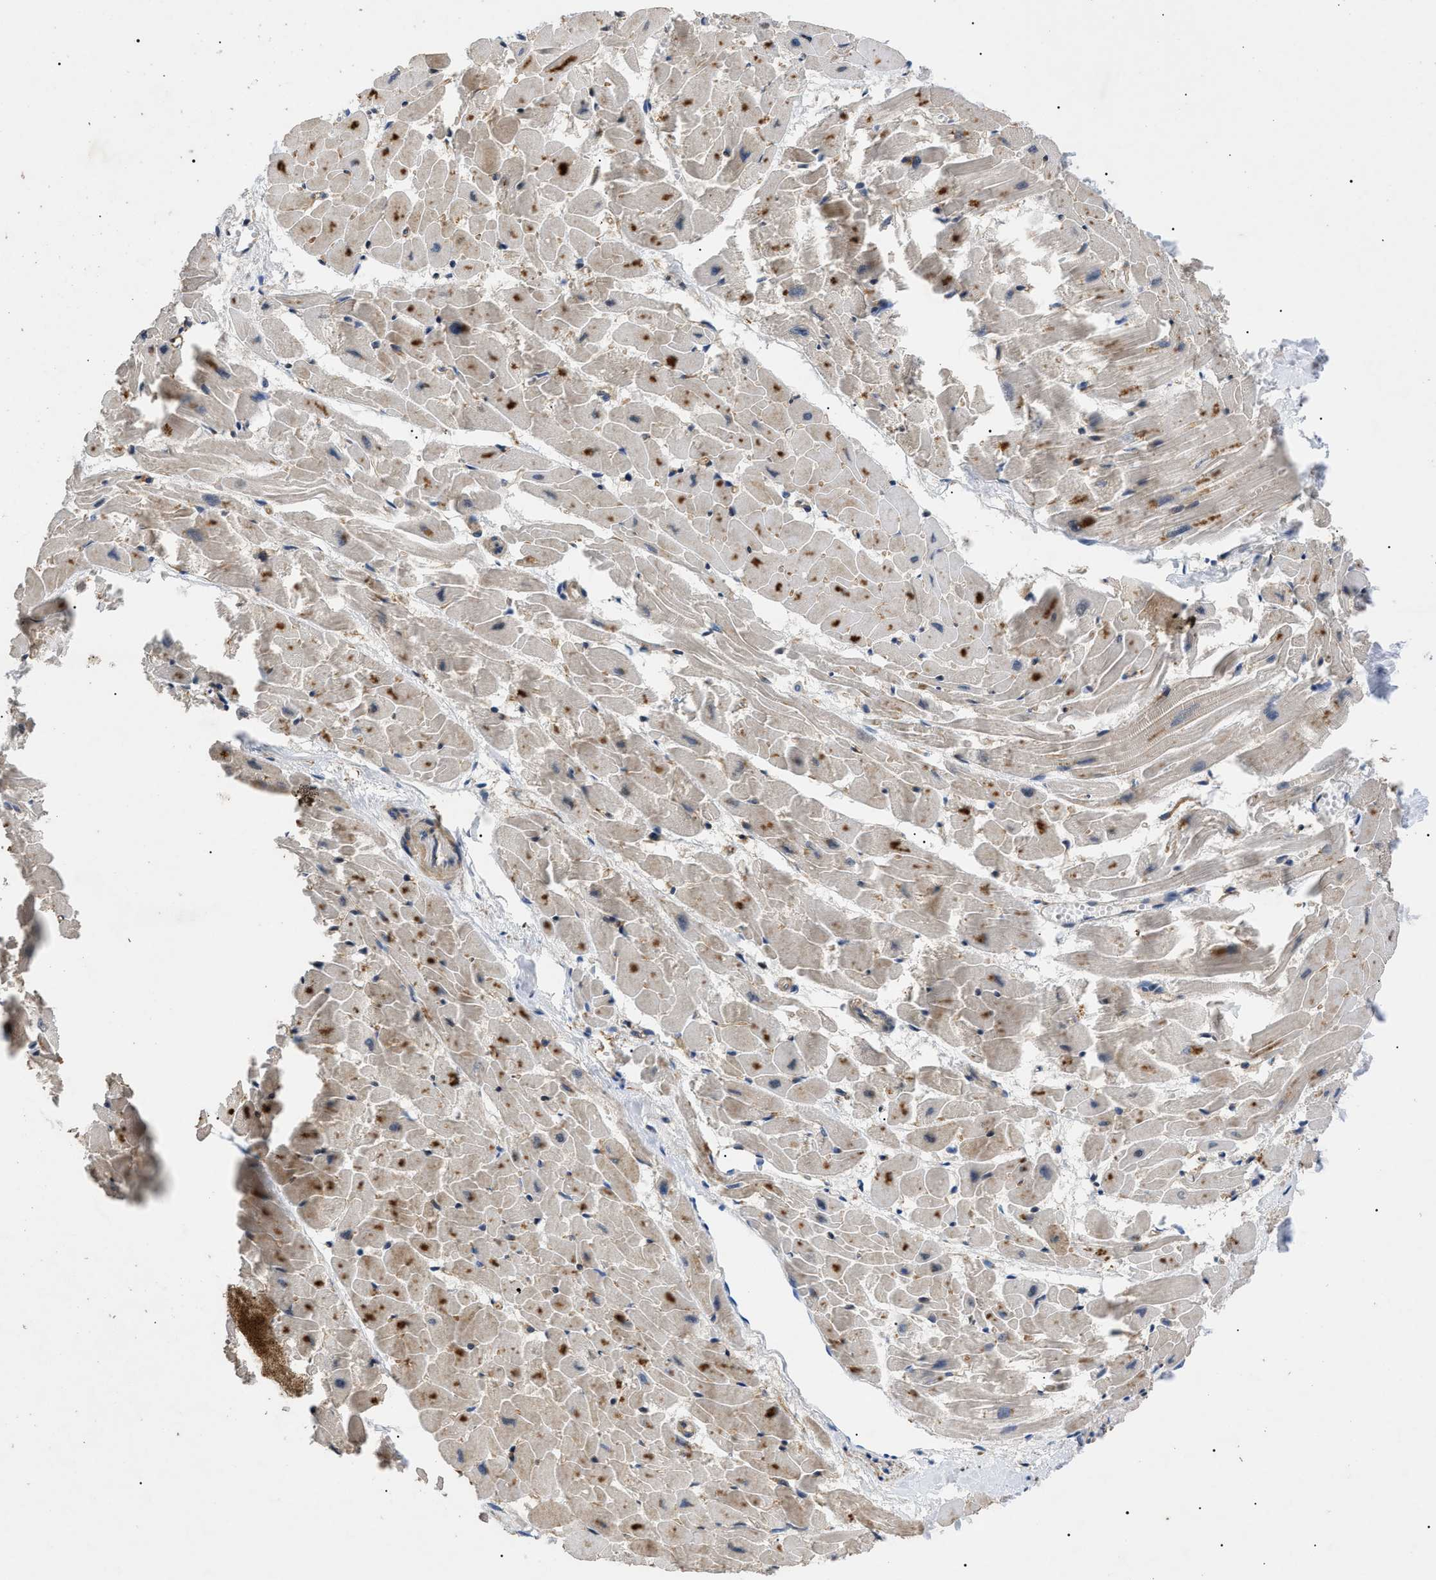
{"staining": {"intensity": "moderate", "quantity": "25%-75%", "location": "cytoplasmic/membranous"}, "tissue": "heart muscle", "cell_type": "Cardiomyocytes", "image_type": "normal", "snomed": [{"axis": "morphology", "description": "Normal tissue, NOS"}, {"axis": "topography", "description": "Heart"}], "caption": "Immunohistochemistry staining of unremarkable heart muscle, which shows medium levels of moderate cytoplasmic/membranous staining in about 25%-75% of cardiomyocytes indicating moderate cytoplasmic/membranous protein staining. The staining was performed using DAB (3,3'-diaminobenzidine) (brown) for protein detection and nuclei were counterstained in hematoxylin (blue).", "gene": "CRCP", "patient": {"sex": "female", "age": 19}}